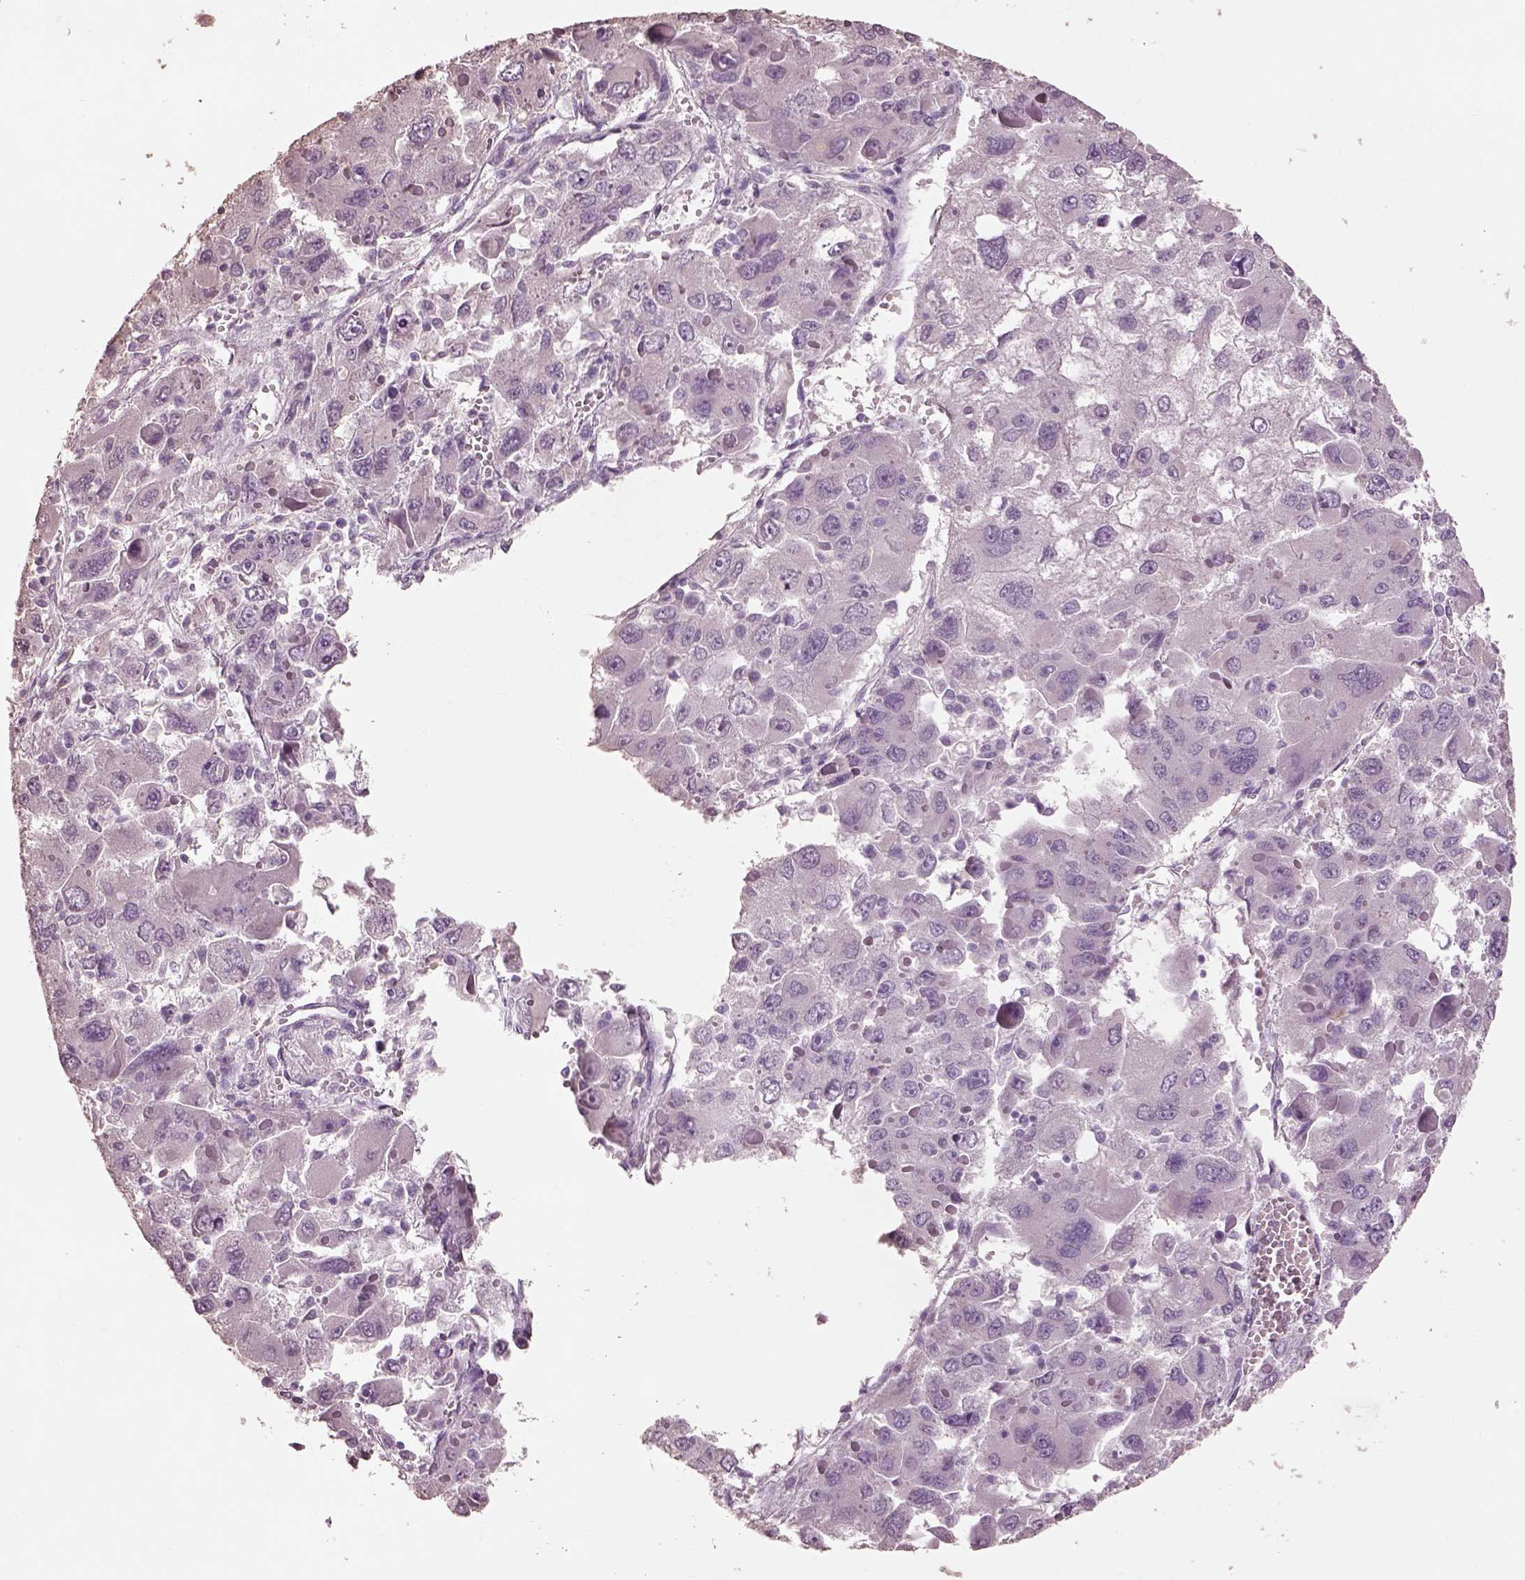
{"staining": {"intensity": "negative", "quantity": "none", "location": "none"}, "tissue": "liver cancer", "cell_type": "Tumor cells", "image_type": "cancer", "snomed": [{"axis": "morphology", "description": "Carcinoma, Hepatocellular, NOS"}, {"axis": "topography", "description": "Liver"}], "caption": "This is a image of immunohistochemistry staining of liver cancer (hepatocellular carcinoma), which shows no expression in tumor cells.", "gene": "KCNIP3", "patient": {"sex": "female", "age": 41}}